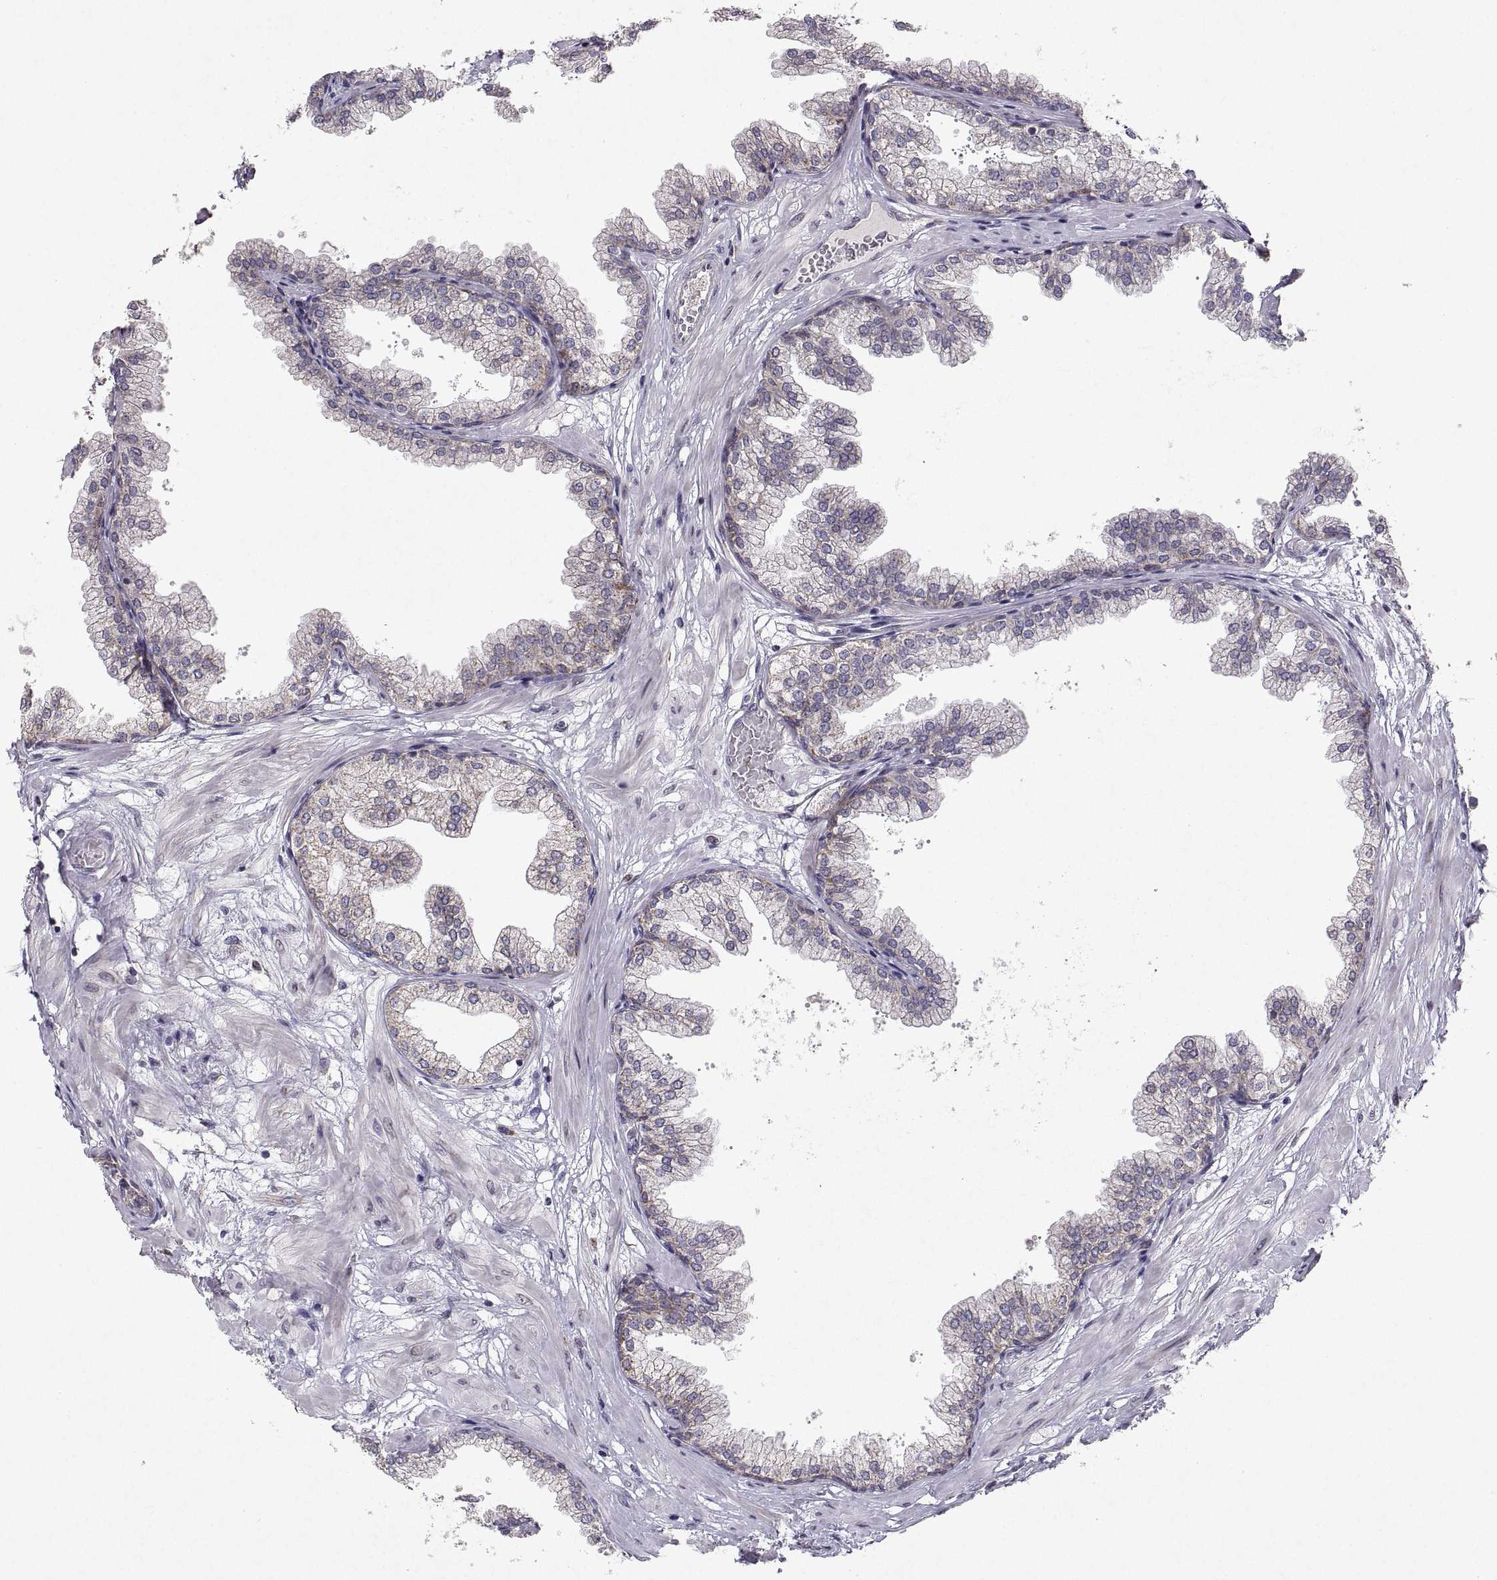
{"staining": {"intensity": "negative", "quantity": "none", "location": "none"}, "tissue": "prostate", "cell_type": "Glandular cells", "image_type": "normal", "snomed": [{"axis": "morphology", "description": "Normal tissue, NOS"}, {"axis": "topography", "description": "Prostate"}], "caption": "The histopathology image reveals no significant expression in glandular cells of prostate.", "gene": "MANBAL", "patient": {"sex": "male", "age": 37}}